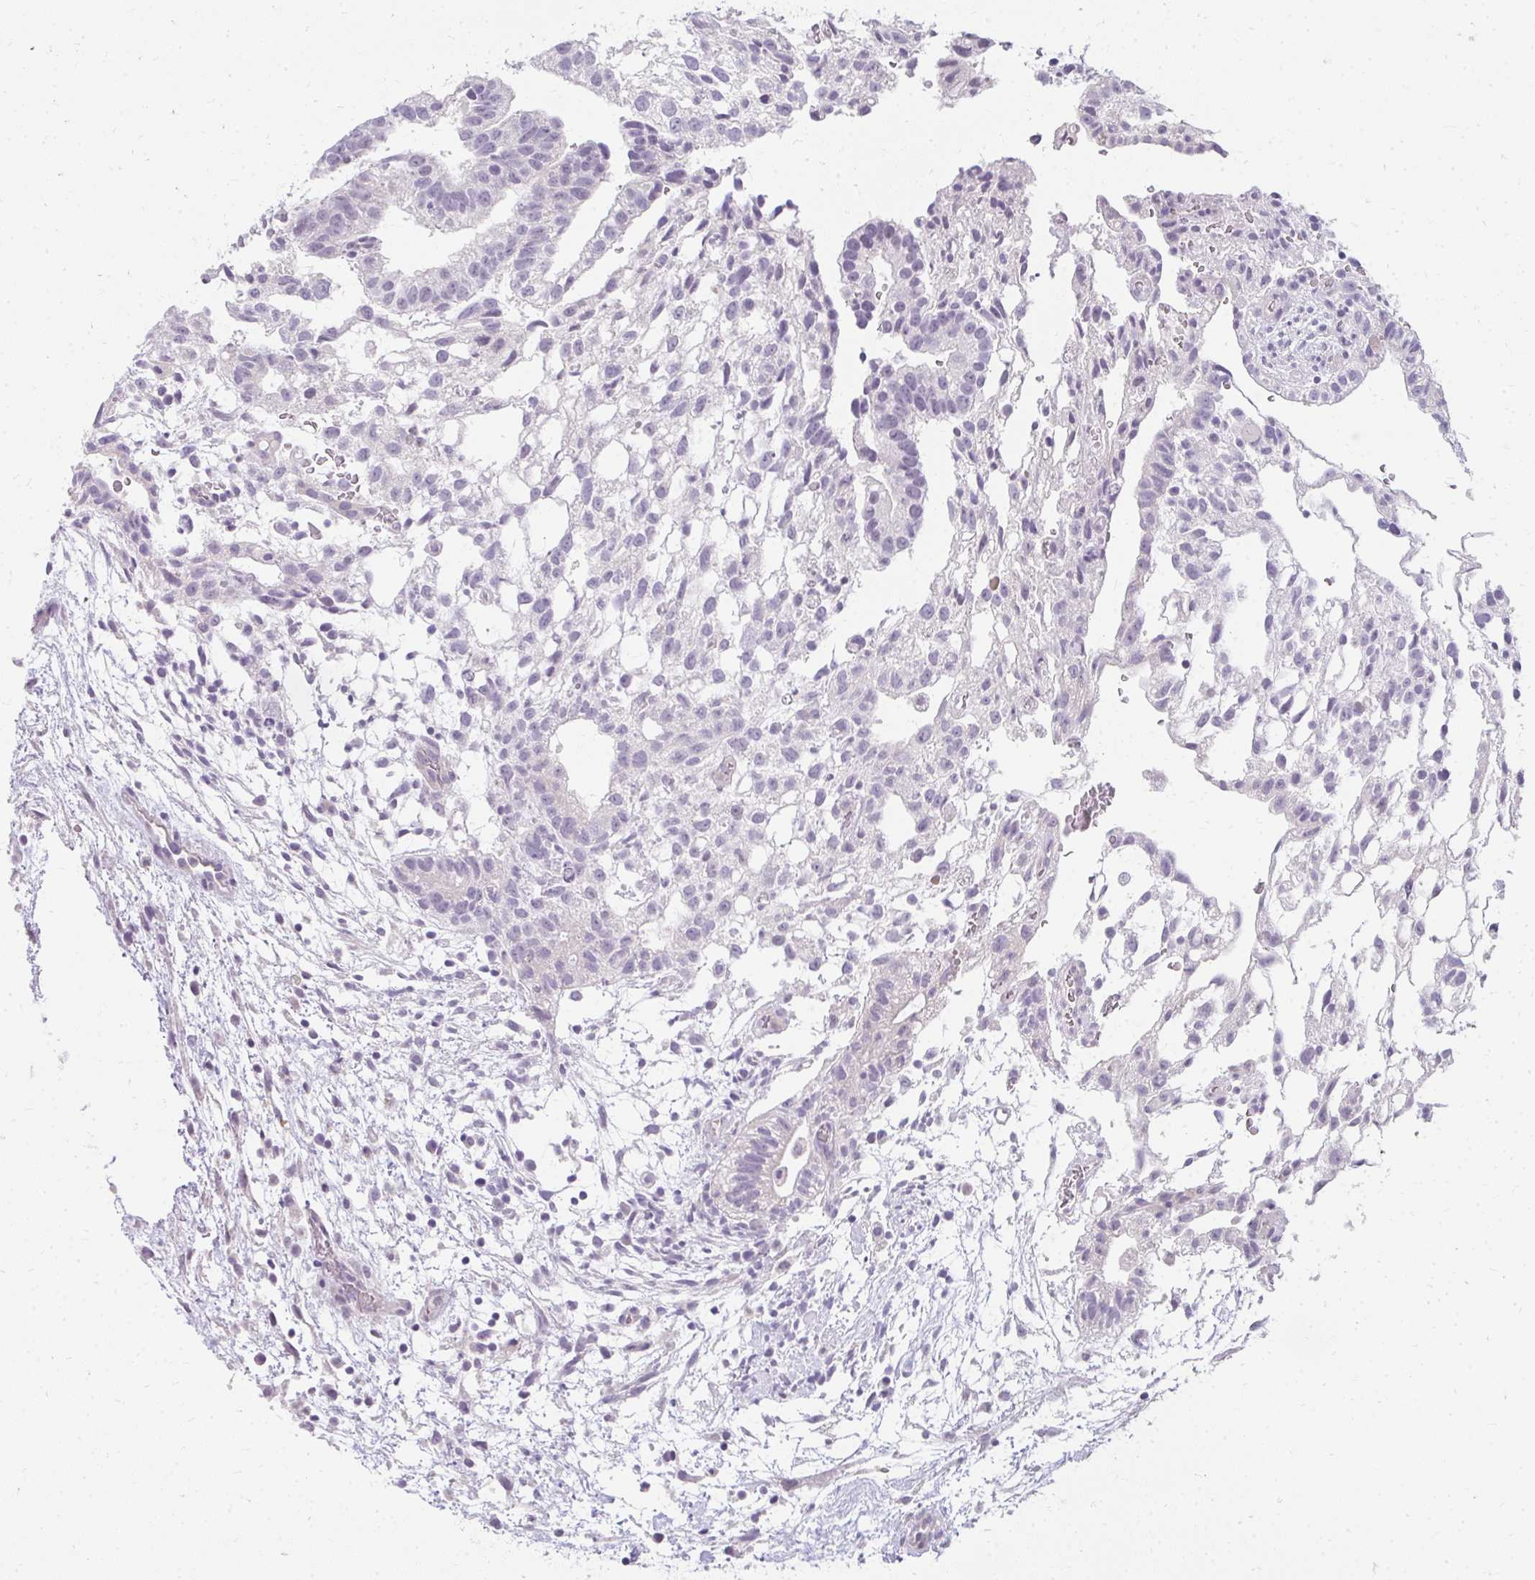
{"staining": {"intensity": "negative", "quantity": "none", "location": "none"}, "tissue": "testis cancer", "cell_type": "Tumor cells", "image_type": "cancer", "snomed": [{"axis": "morphology", "description": "Carcinoma, Embryonal, NOS"}, {"axis": "topography", "description": "Testis"}], "caption": "This is an IHC micrograph of human testis embryonal carcinoma. There is no expression in tumor cells.", "gene": "PPP1R3G", "patient": {"sex": "male", "age": 32}}